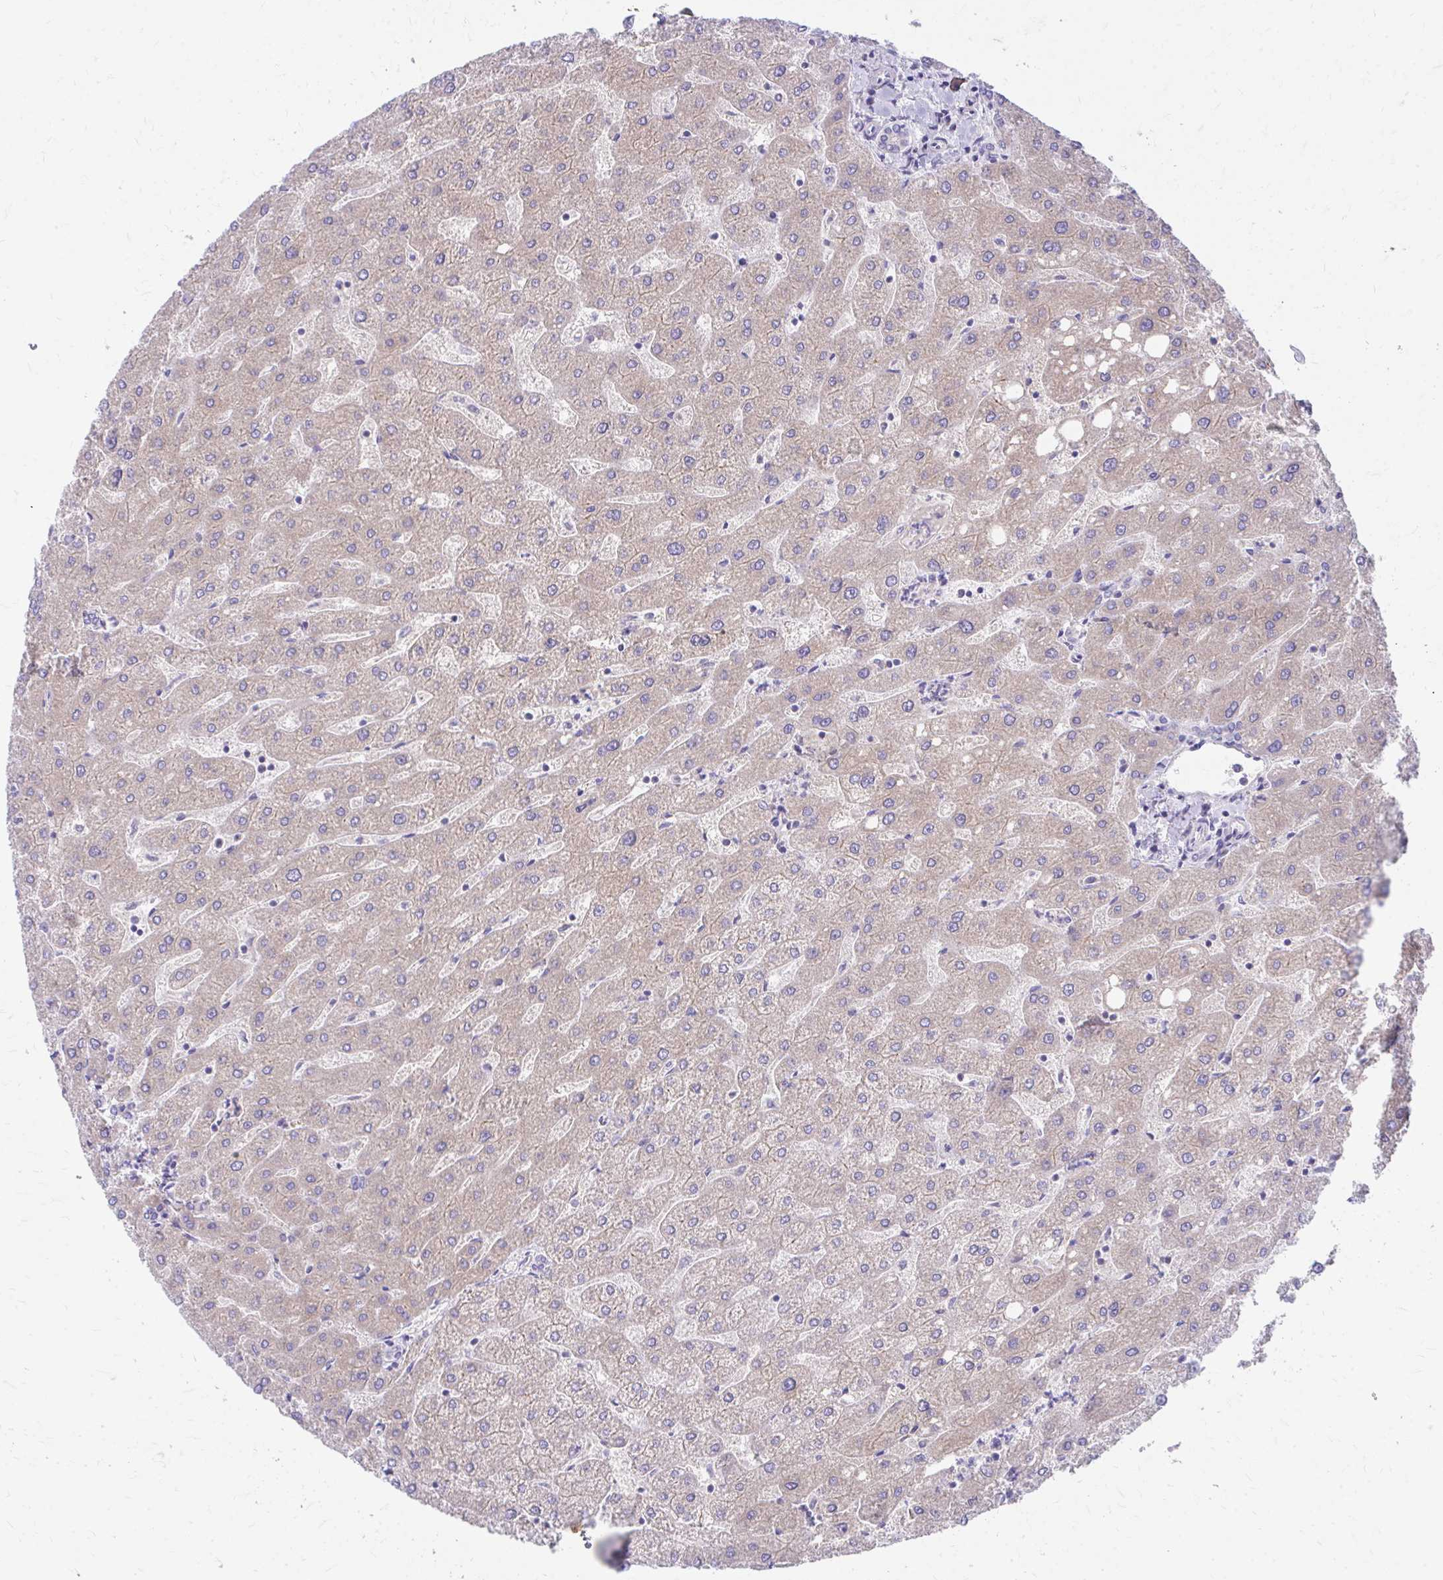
{"staining": {"intensity": "negative", "quantity": "none", "location": "none"}, "tissue": "liver", "cell_type": "Cholangiocytes", "image_type": "normal", "snomed": [{"axis": "morphology", "description": "Normal tissue, NOS"}, {"axis": "topography", "description": "Liver"}], "caption": "This is an IHC image of normal human liver. There is no staining in cholangiocytes.", "gene": "MRPL19", "patient": {"sex": "male", "age": 67}}